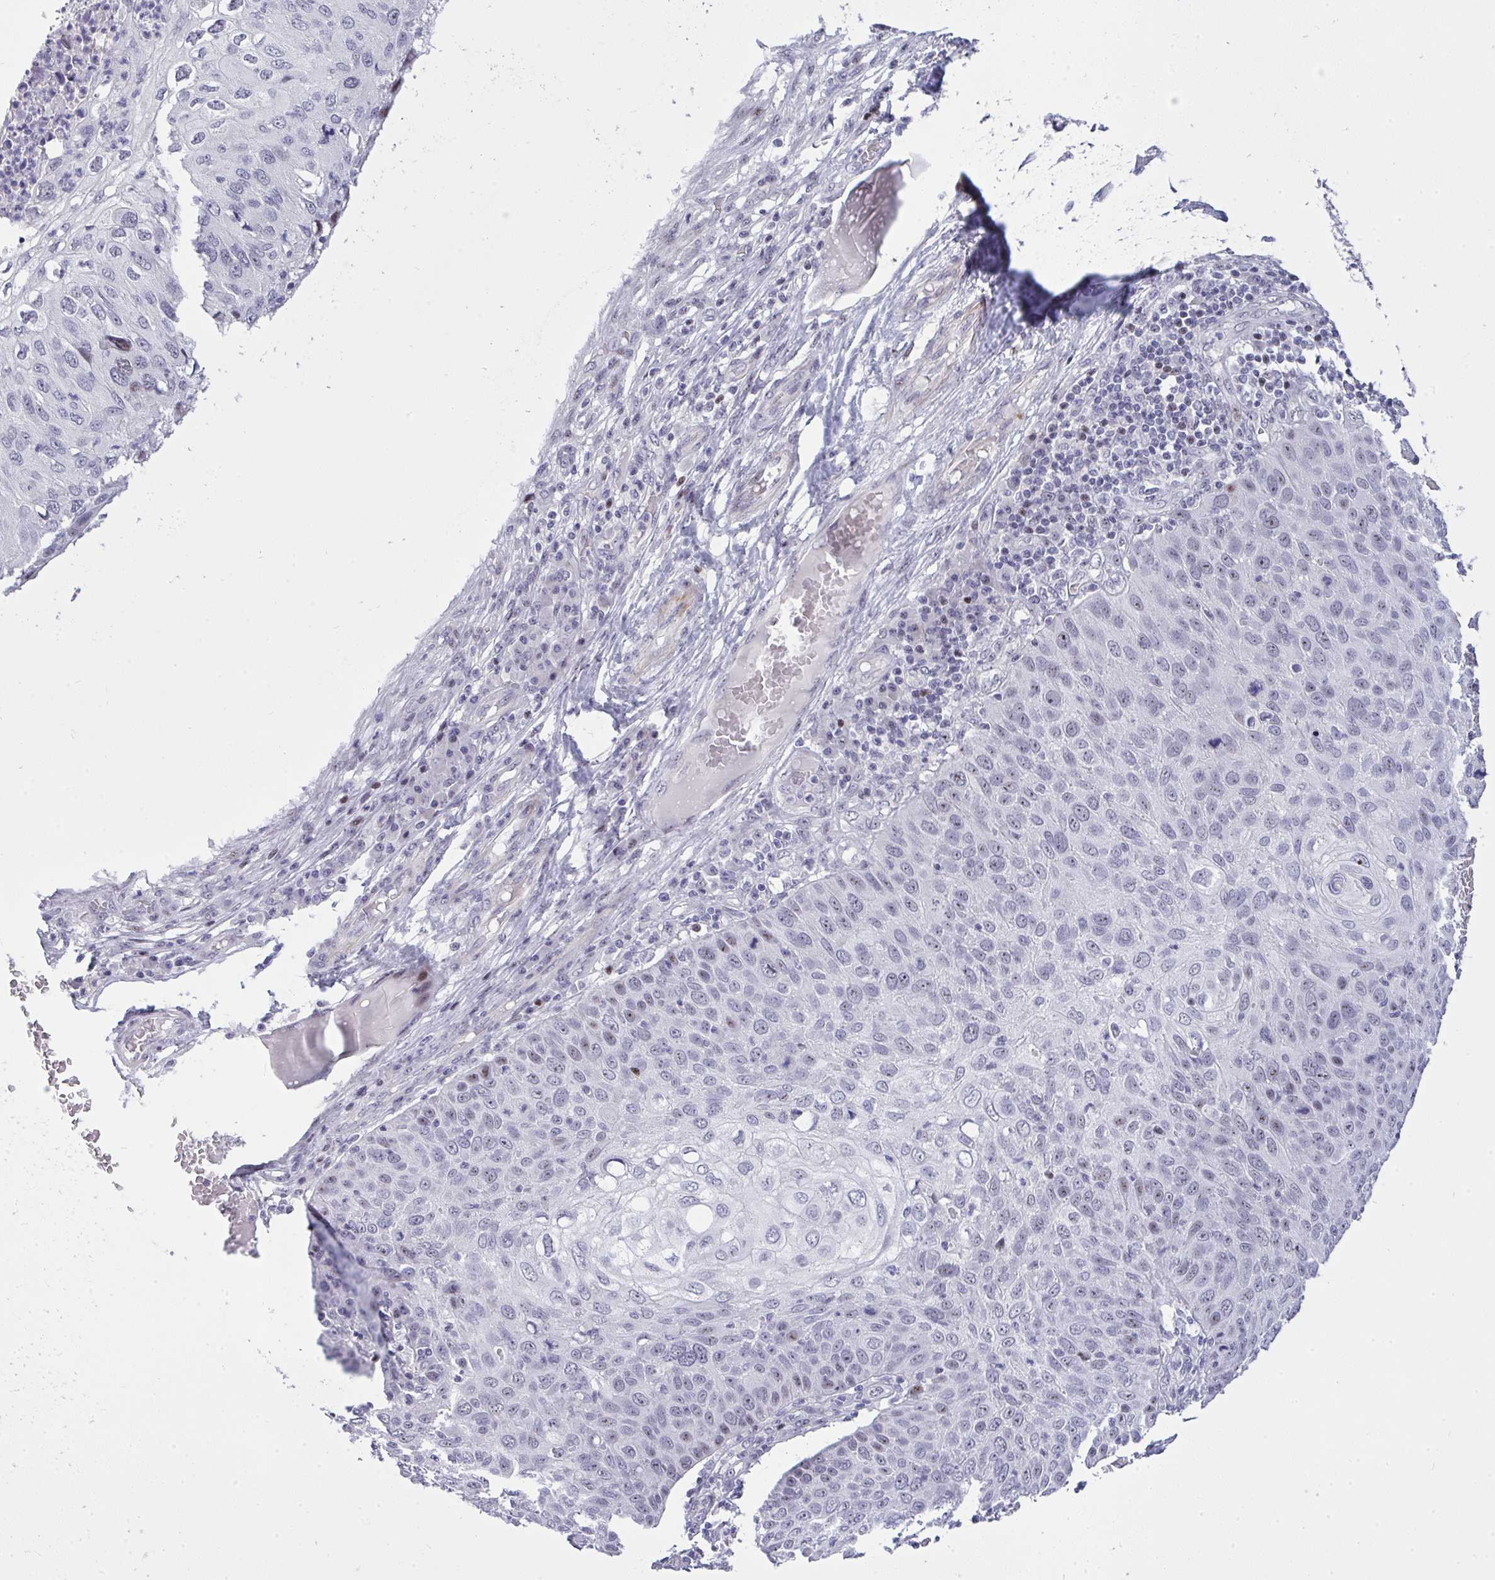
{"staining": {"intensity": "weak", "quantity": "<25%", "location": "nuclear"}, "tissue": "skin cancer", "cell_type": "Tumor cells", "image_type": "cancer", "snomed": [{"axis": "morphology", "description": "Squamous cell carcinoma, NOS"}, {"axis": "topography", "description": "Skin"}], "caption": "A high-resolution image shows IHC staining of skin cancer (squamous cell carcinoma), which shows no significant staining in tumor cells.", "gene": "PLPPR3", "patient": {"sex": "male", "age": 87}}